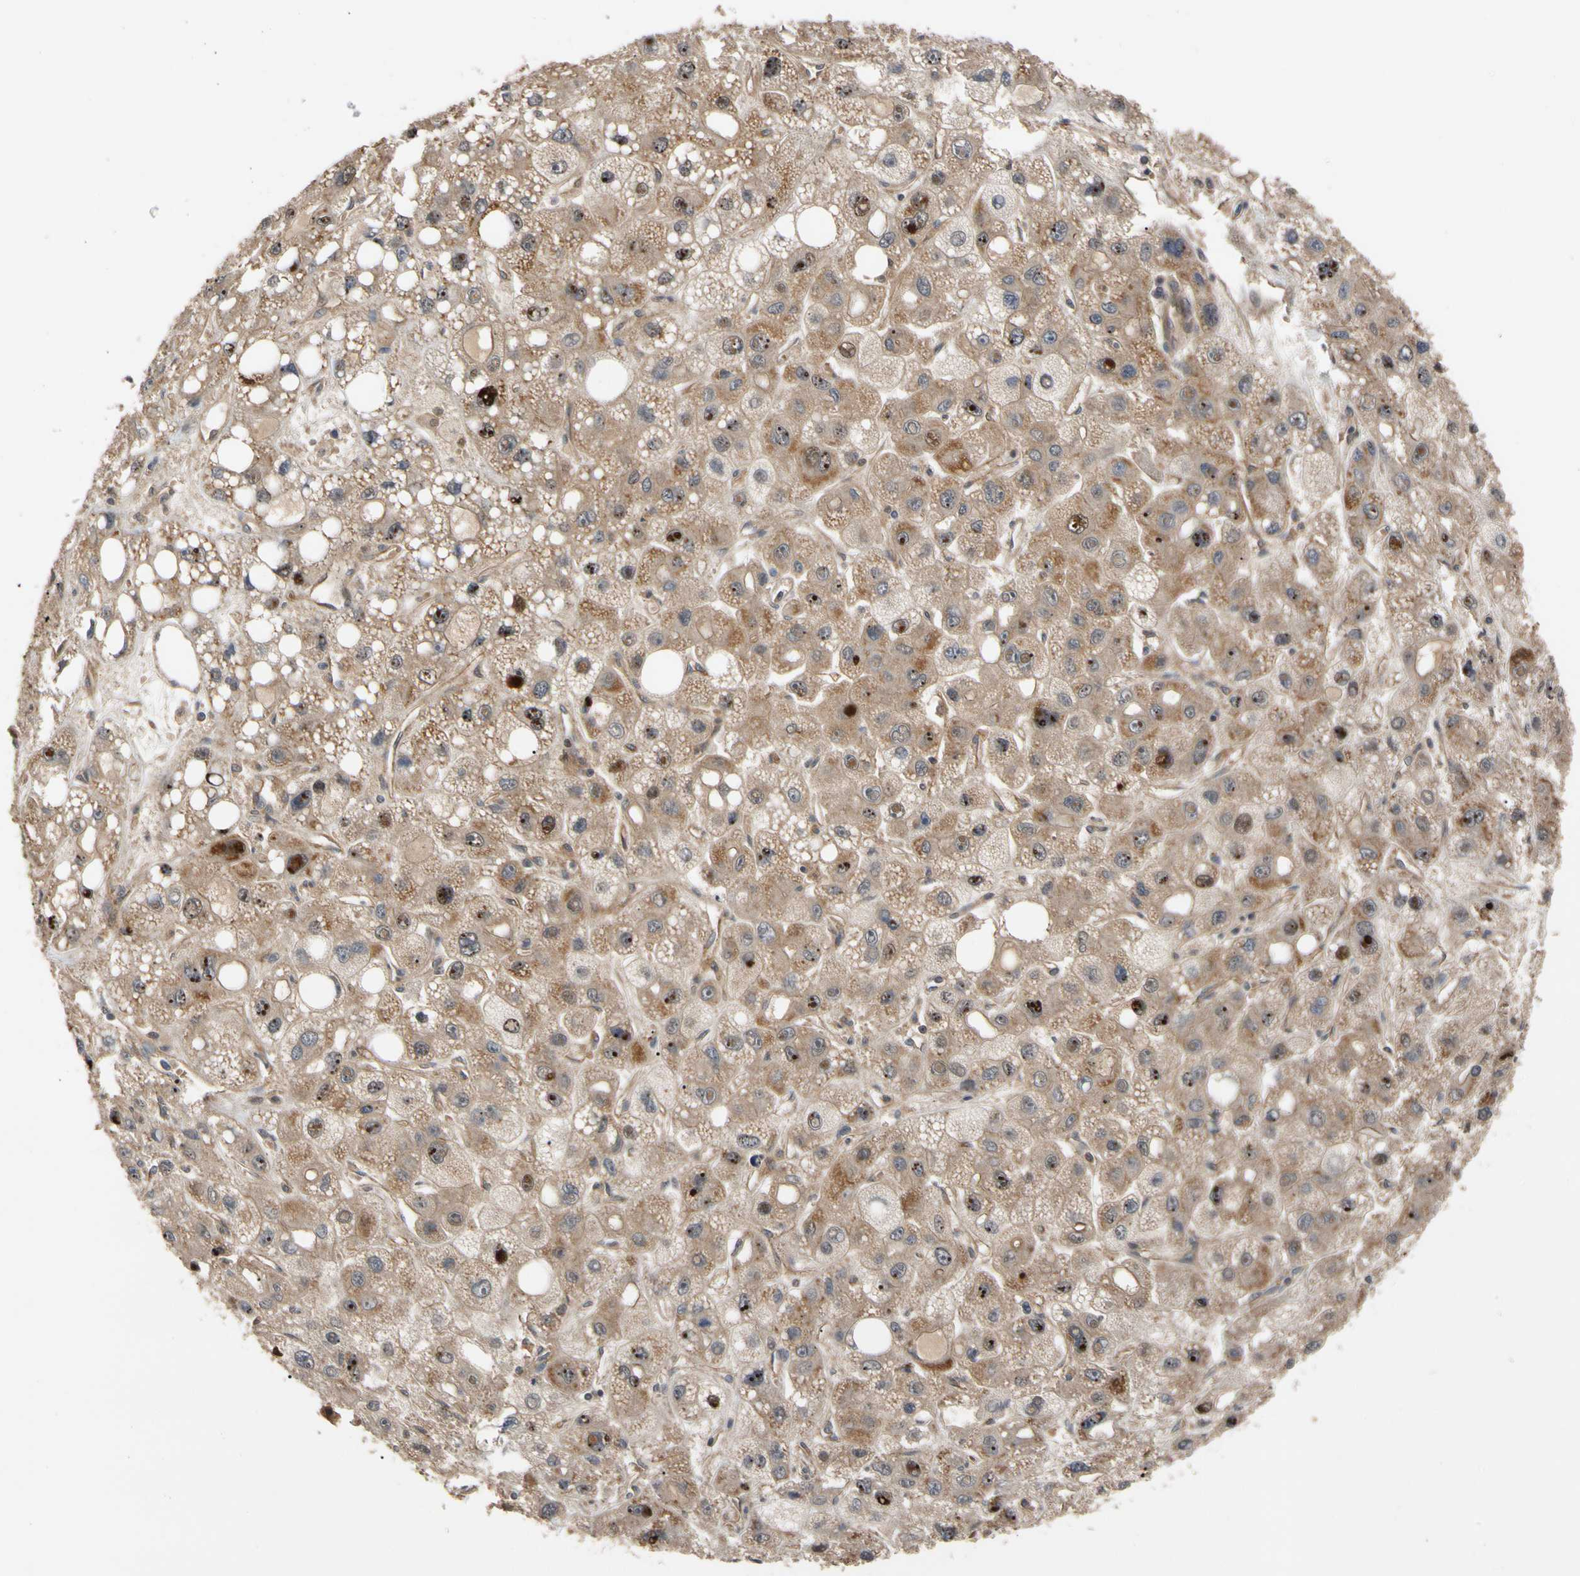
{"staining": {"intensity": "moderate", "quantity": ">75%", "location": "cytoplasmic/membranous,nuclear"}, "tissue": "liver cancer", "cell_type": "Tumor cells", "image_type": "cancer", "snomed": [{"axis": "morphology", "description": "Carcinoma, Hepatocellular, NOS"}, {"axis": "topography", "description": "Liver"}], "caption": "Immunohistochemical staining of liver cancer (hepatocellular carcinoma) reveals moderate cytoplasmic/membranous and nuclear protein positivity in approximately >75% of tumor cells.", "gene": "CYTIP", "patient": {"sex": "male", "age": 55}}